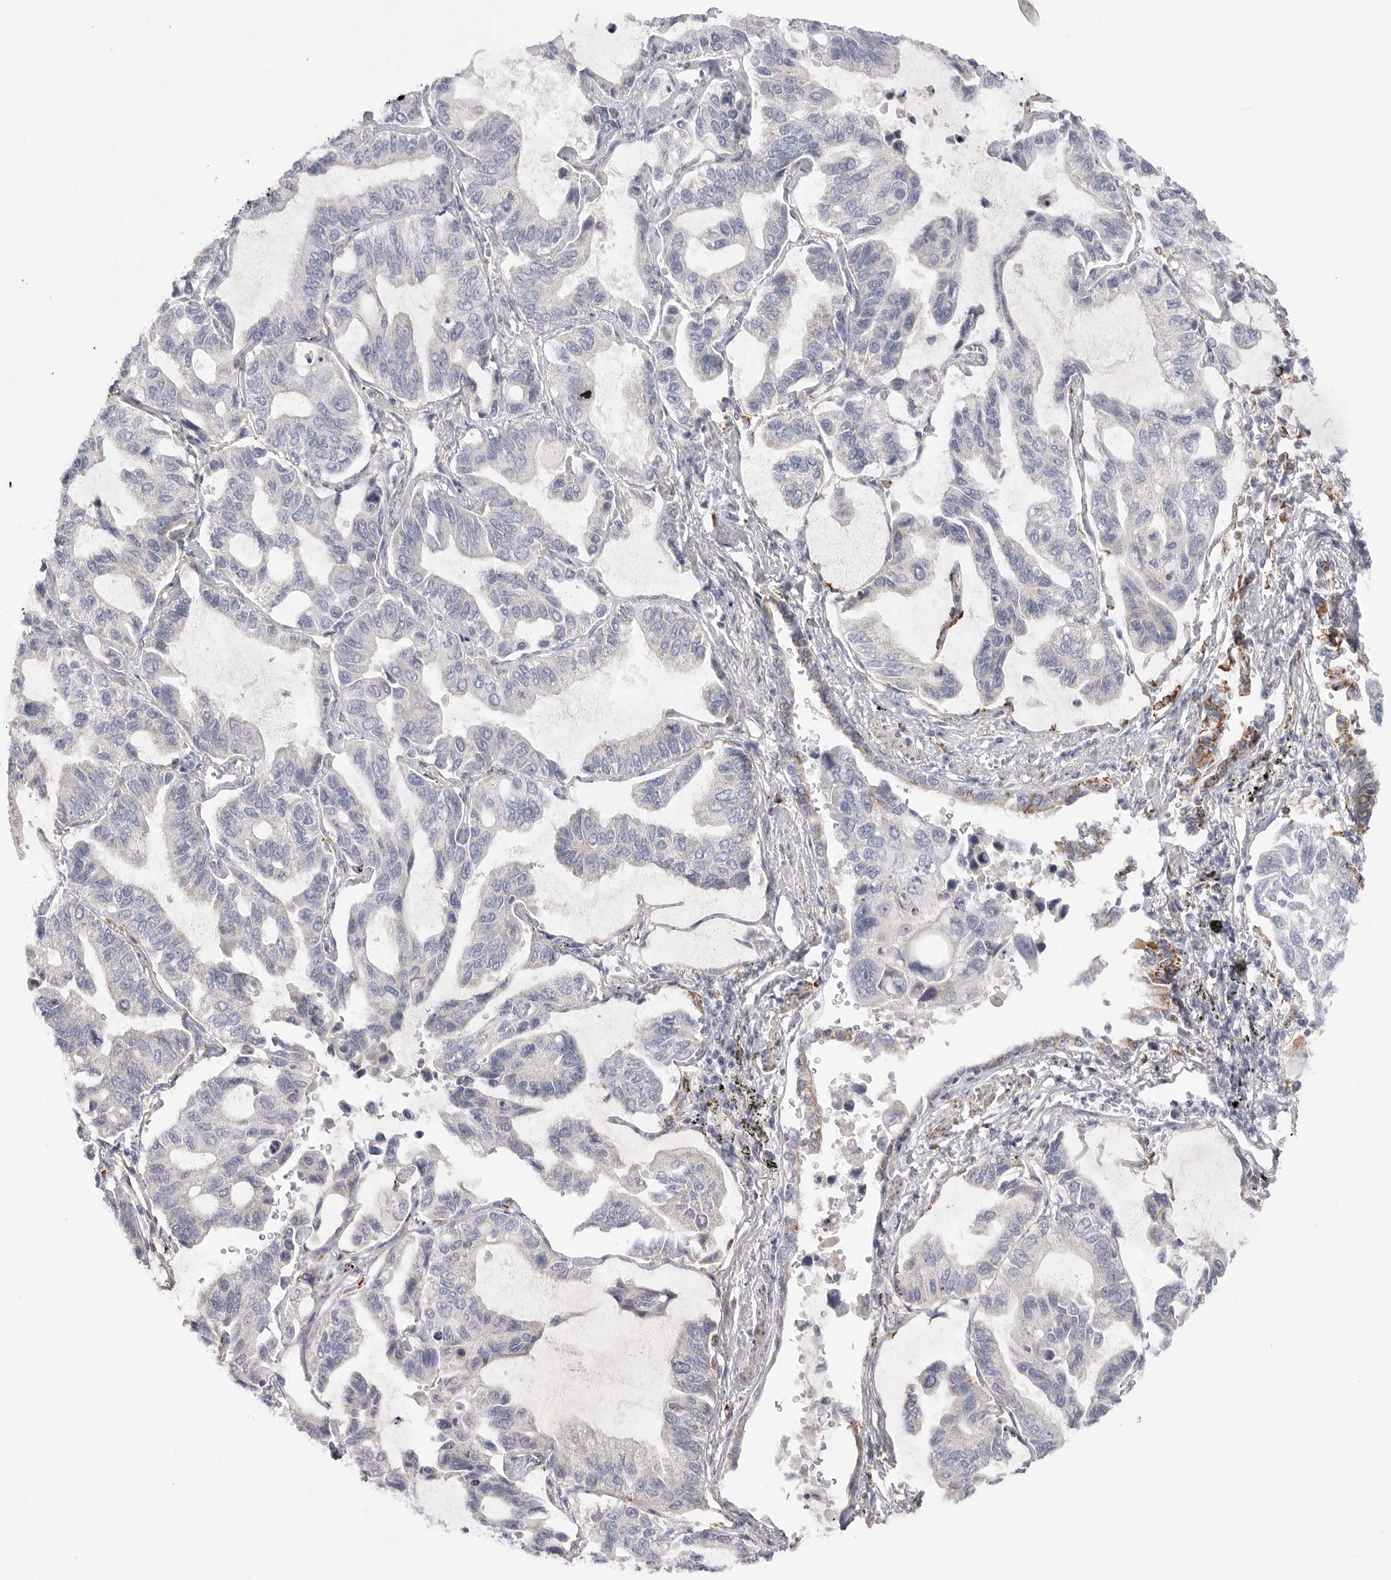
{"staining": {"intensity": "negative", "quantity": "none", "location": "none"}, "tissue": "lung cancer", "cell_type": "Tumor cells", "image_type": "cancer", "snomed": [{"axis": "morphology", "description": "Adenocarcinoma, NOS"}, {"axis": "topography", "description": "Lung"}], "caption": "This is a photomicrograph of immunohistochemistry staining of lung cancer, which shows no staining in tumor cells.", "gene": "ELP3", "patient": {"sex": "male", "age": 64}}